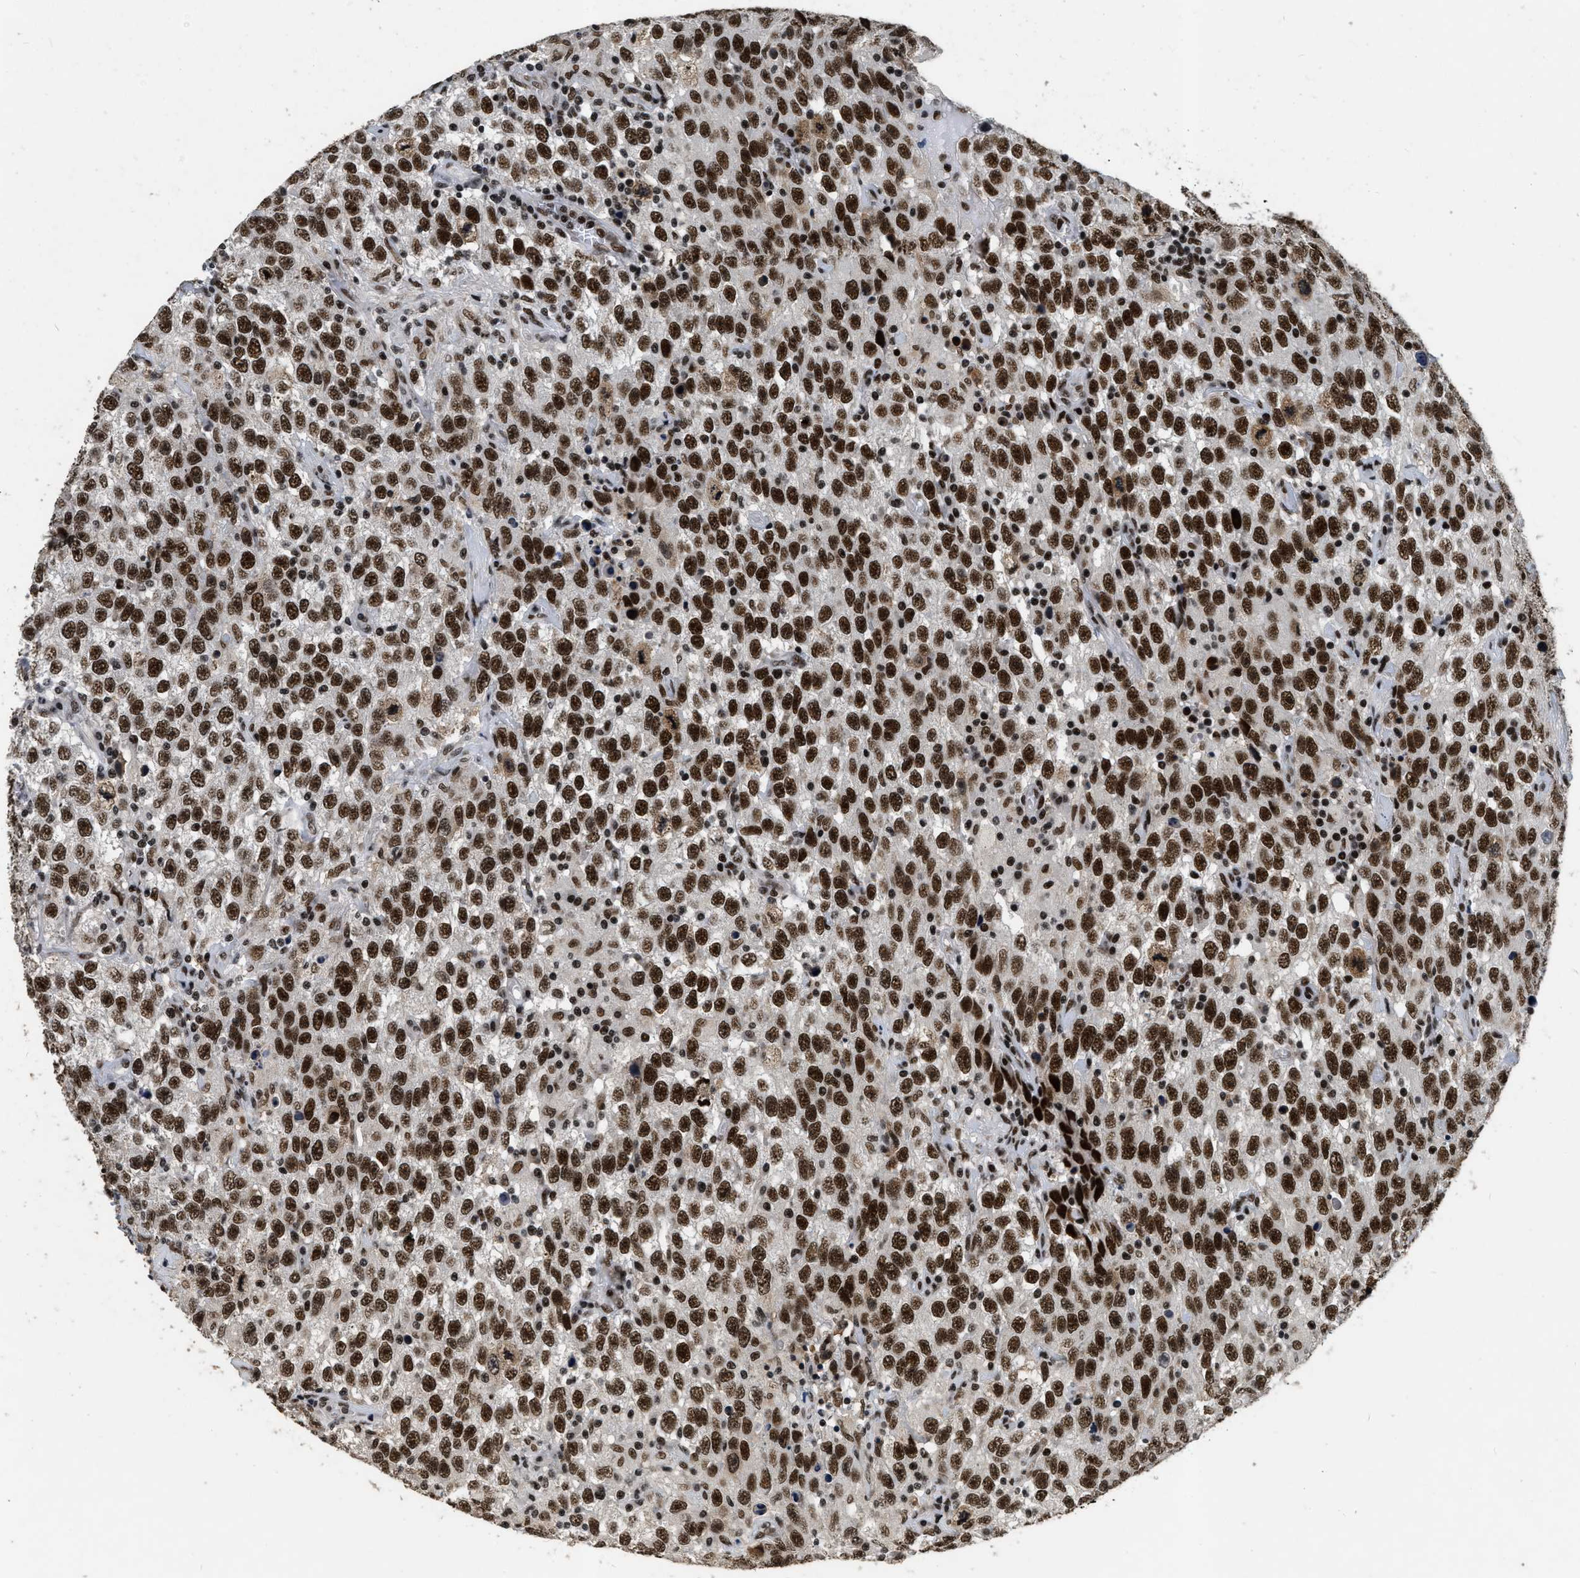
{"staining": {"intensity": "strong", "quantity": ">75%", "location": "nuclear"}, "tissue": "testis cancer", "cell_type": "Tumor cells", "image_type": "cancer", "snomed": [{"axis": "morphology", "description": "Seminoma, NOS"}, {"axis": "topography", "description": "Testis"}], "caption": "Immunohistochemical staining of human testis seminoma reveals strong nuclear protein positivity in about >75% of tumor cells.", "gene": "SMARCB1", "patient": {"sex": "male", "age": 41}}